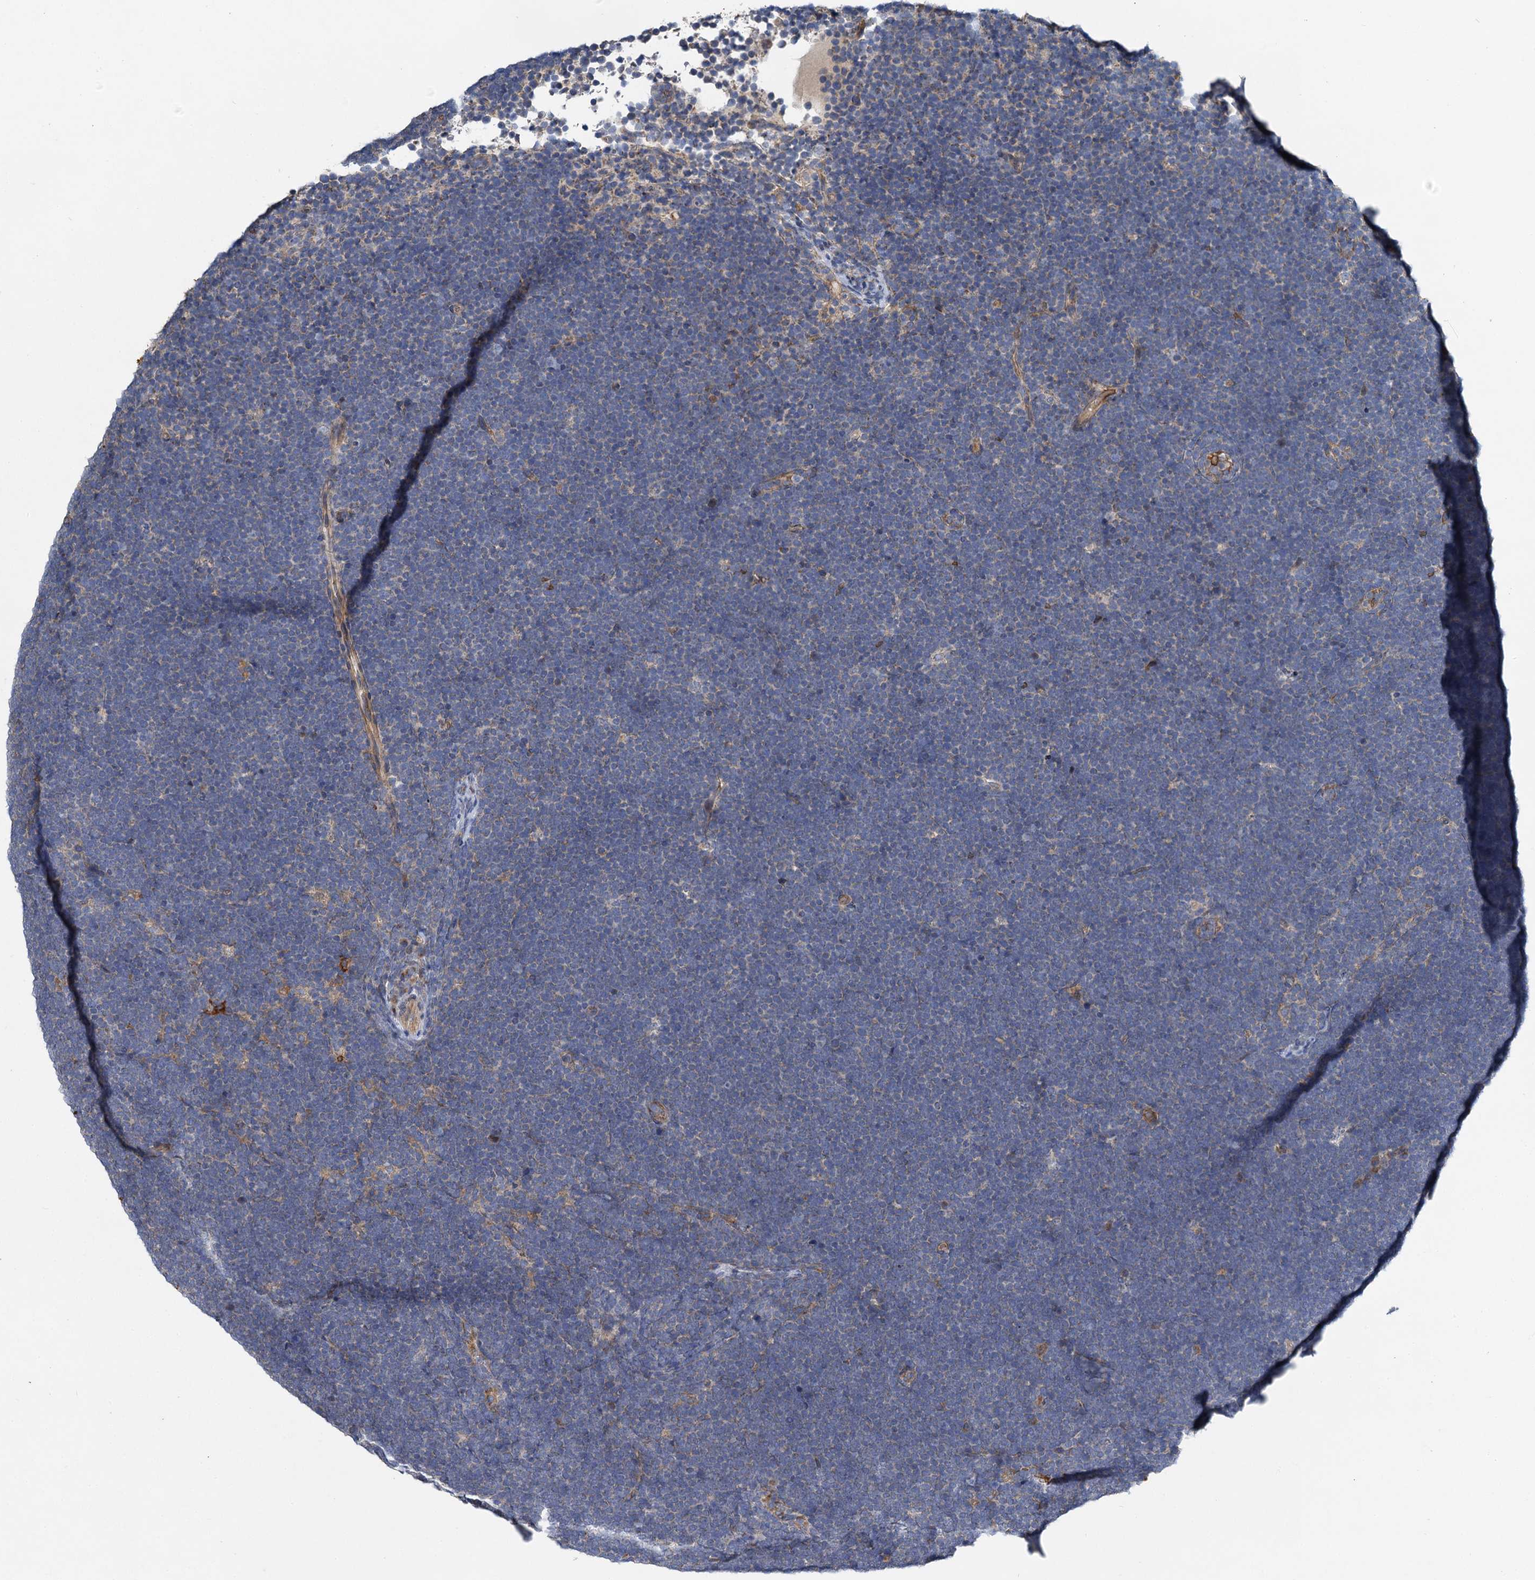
{"staining": {"intensity": "negative", "quantity": "none", "location": "none"}, "tissue": "lymphoma", "cell_type": "Tumor cells", "image_type": "cancer", "snomed": [{"axis": "morphology", "description": "Malignant lymphoma, non-Hodgkin's type, High grade"}, {"axis": "topography", "description": "Lymph node"}], "caption": "This is a histopathology image of immunohistochemistry staining of lymphoma, which shows no positivity in tumor cells. Nuclei are stained in blue.", "gene": "BCS1L", "patient": {"sex": "male", "age": 13}}